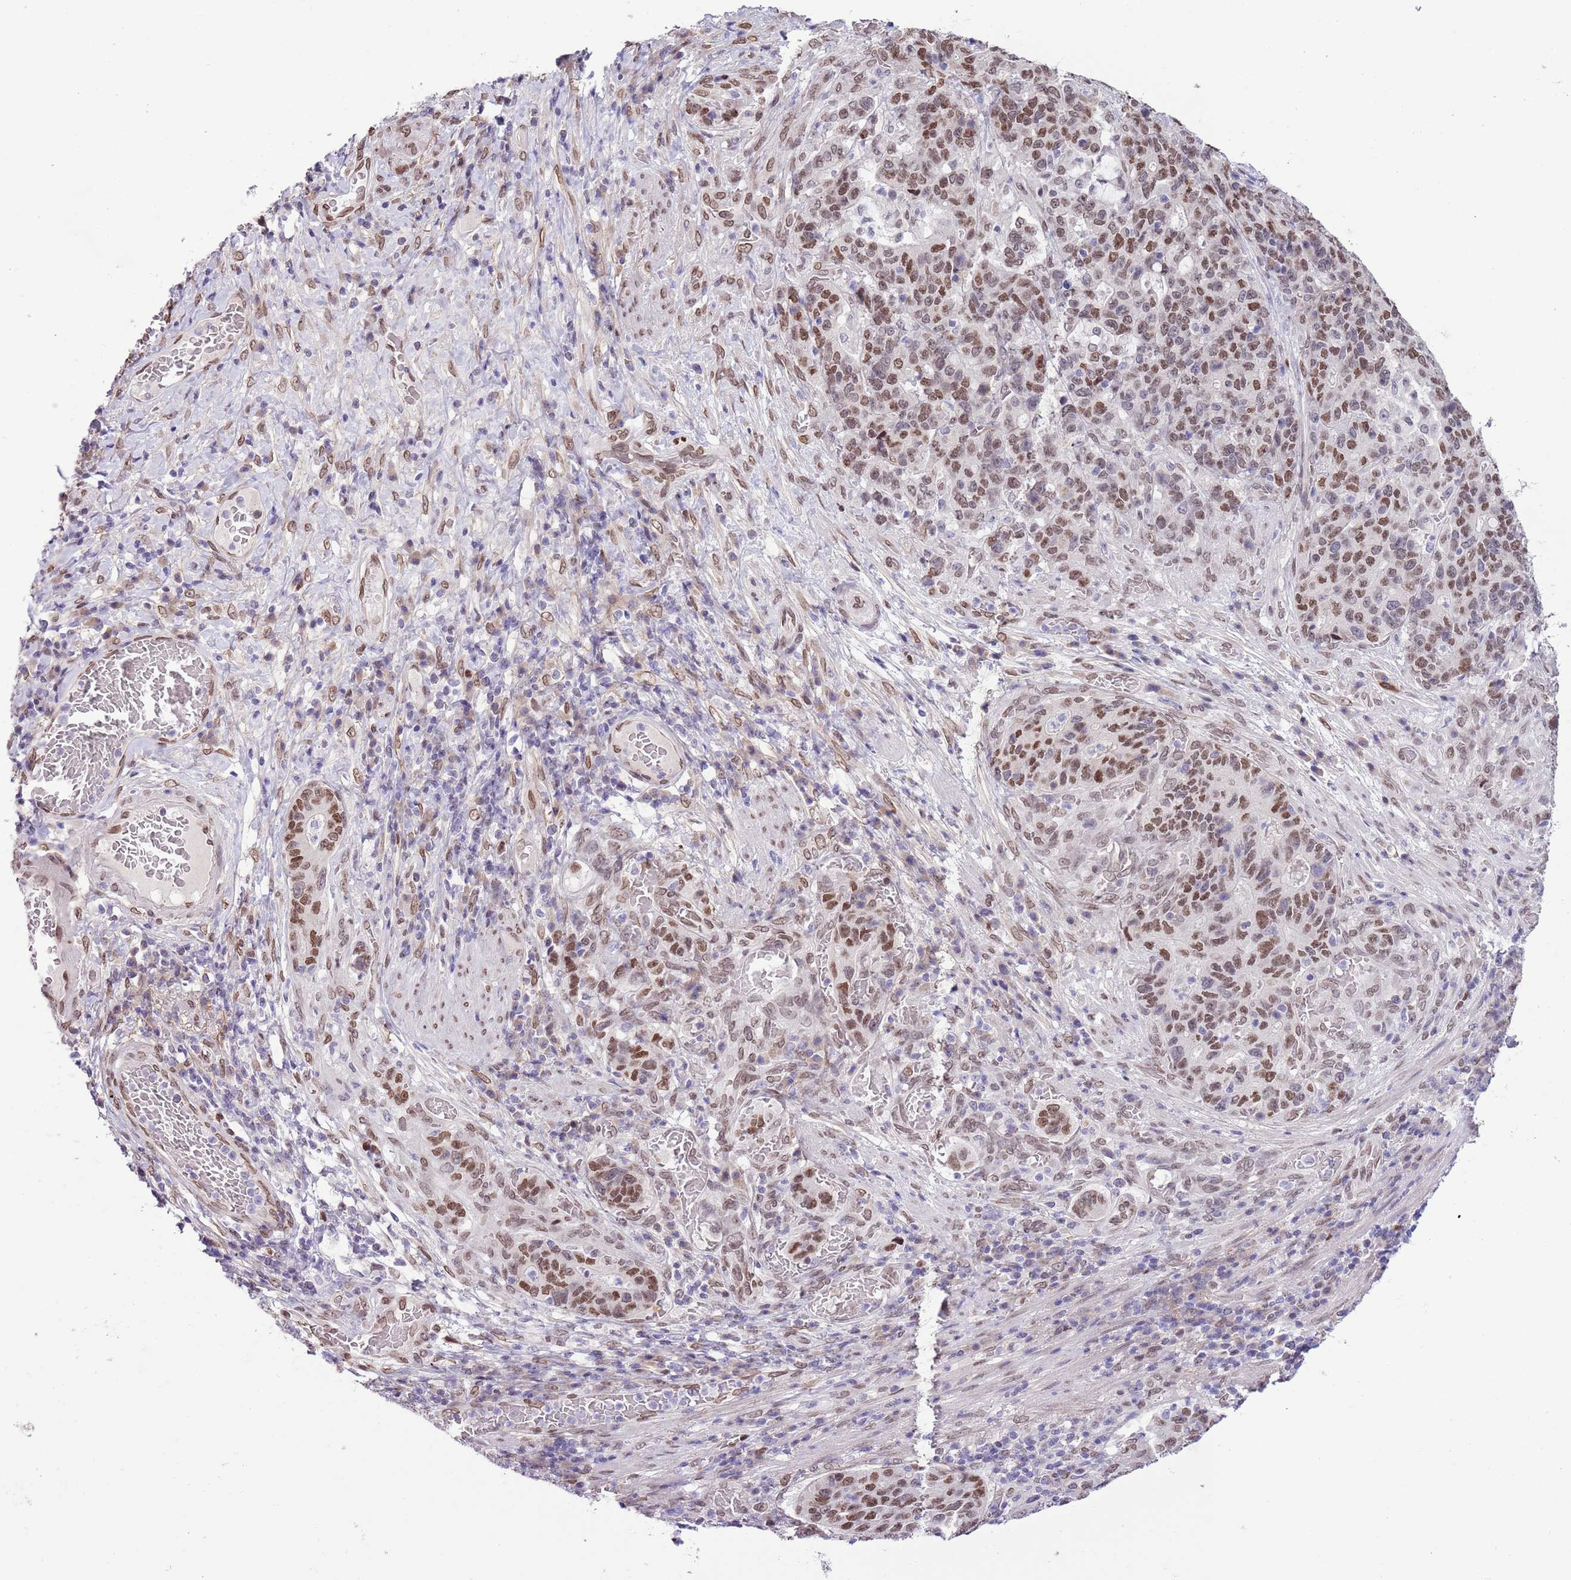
{"staining": {"intensity": "moderate", "quantity": ">75%", "location": "cytoplasmic/membranous,nuclear"}, "tissue": "stomach cancer", "cell_type": "Tumor cells", "image_type": "cancer", "snomed": [{"axis": "morphology", "description": "Normal tissue, NOS"}, {"axis": "morphology", "description": "Adenocarcinoma, NOS"}, {"axis": "topography", "description": "Stomach"}], "caption": "Brown immunohistochemical staining in adenocarcinoma (stomach) exhibits moderate cytoplasmic/membranous and nuclear staining in approximately >75% of tumor cells. The protein of interest is stained brown, and the nuclei are stained in blue (DAB (3,3'-diaminobenzidine) IHC with brightfield microscopy, high magnification).", "gene": "ZGLP1", "patient": {"sex": "female", "age": 64}}